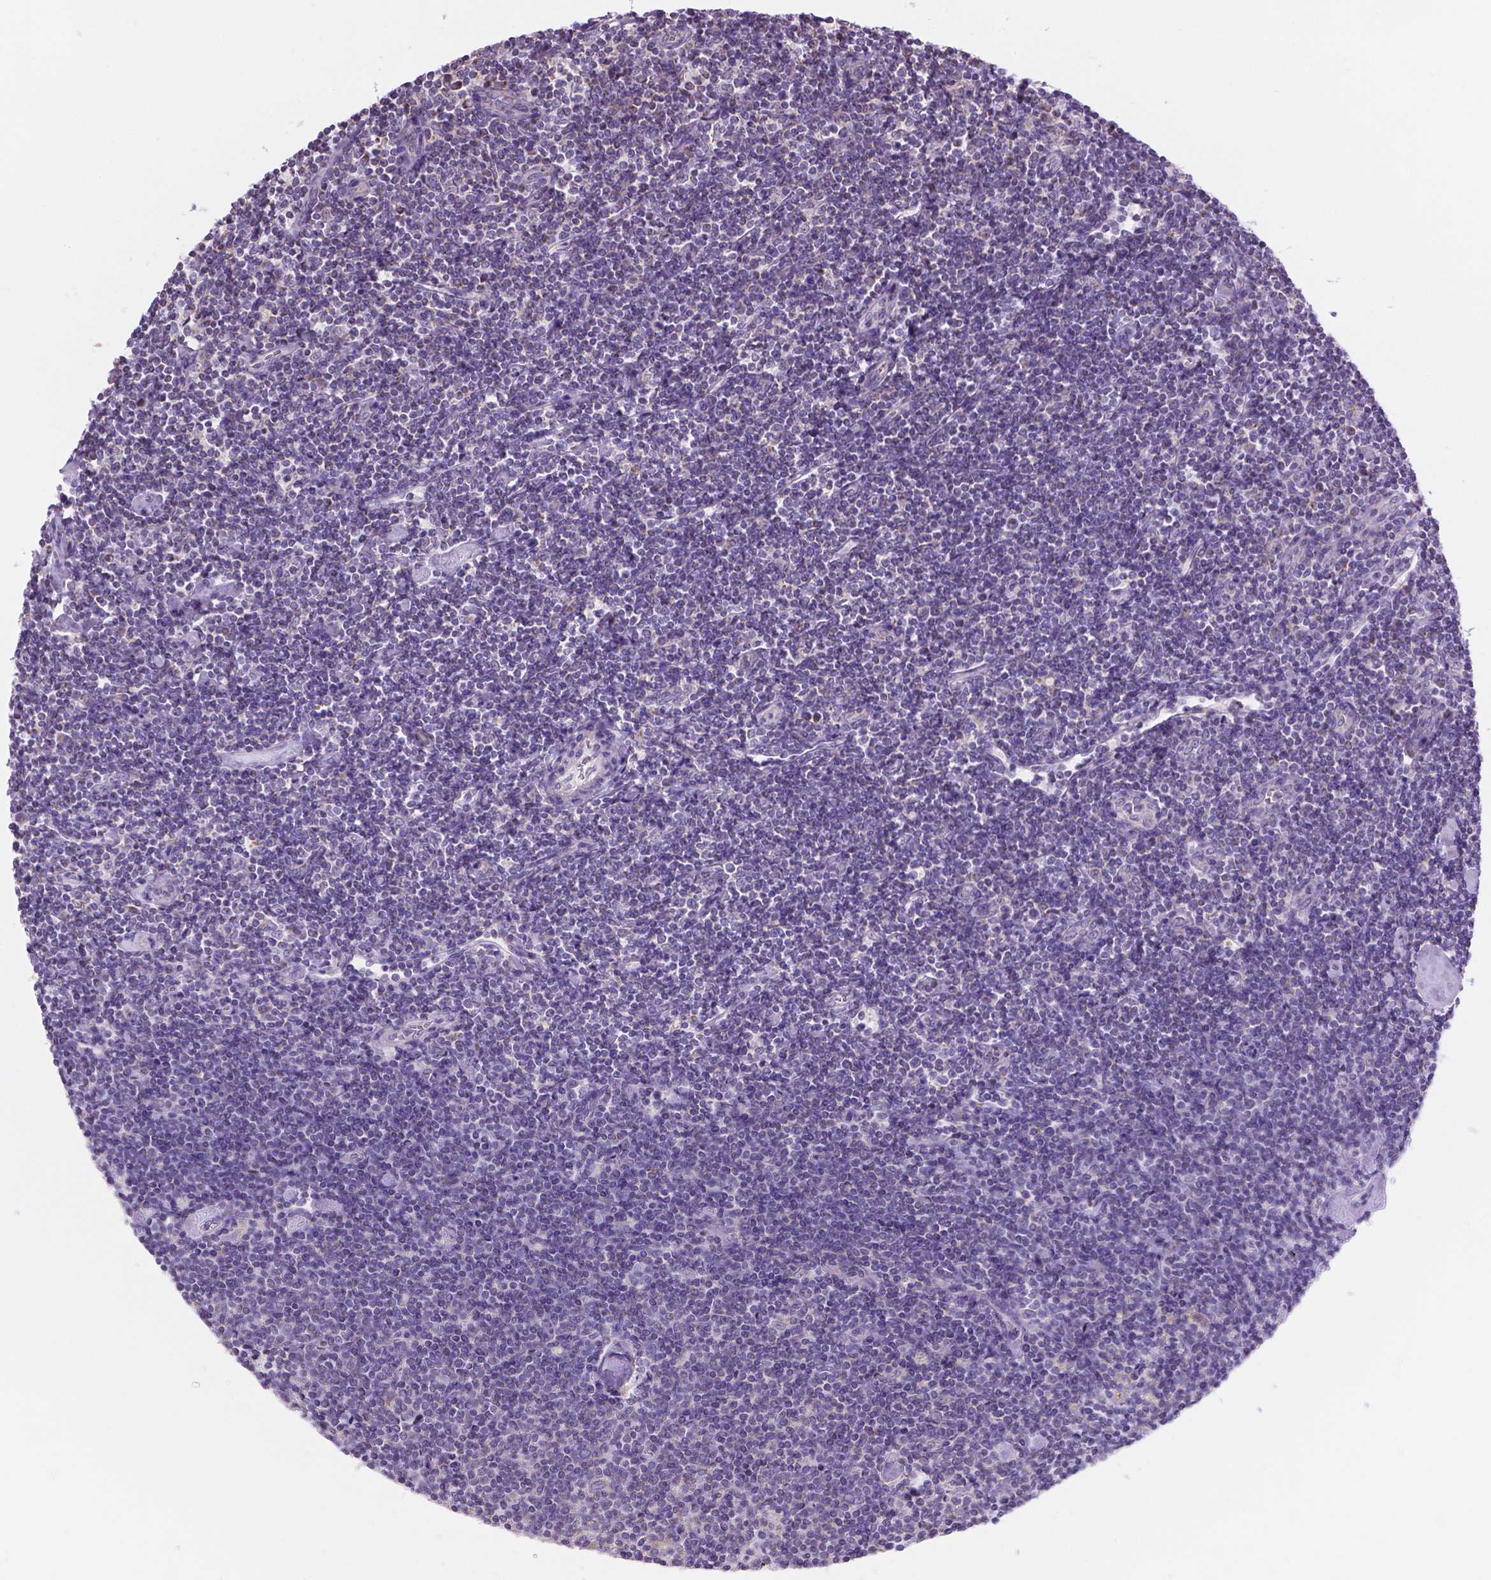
{"staining": {"intensity": "negative", "quantity": "none", "location": "none"}, "tissue": "lymphoma", "cell_type": "Tumor cells", "image_type": "cancer", "snomed": [{"axis": "morphology", "description": "Hodgkin's disease, NOS"}, {"axis": "topography", "description": "Lymph node"}], "caption": "Immunohistochemical staining of human lymphoma exhibits no significant staining in tumor cells. (DAB (3,3'-diaminobenzidine) immunohistochemistry (IHC) with hematoxylin counter stain).", "gene": "CSPG5", "patient": {"sex": "male", "age": 40}}